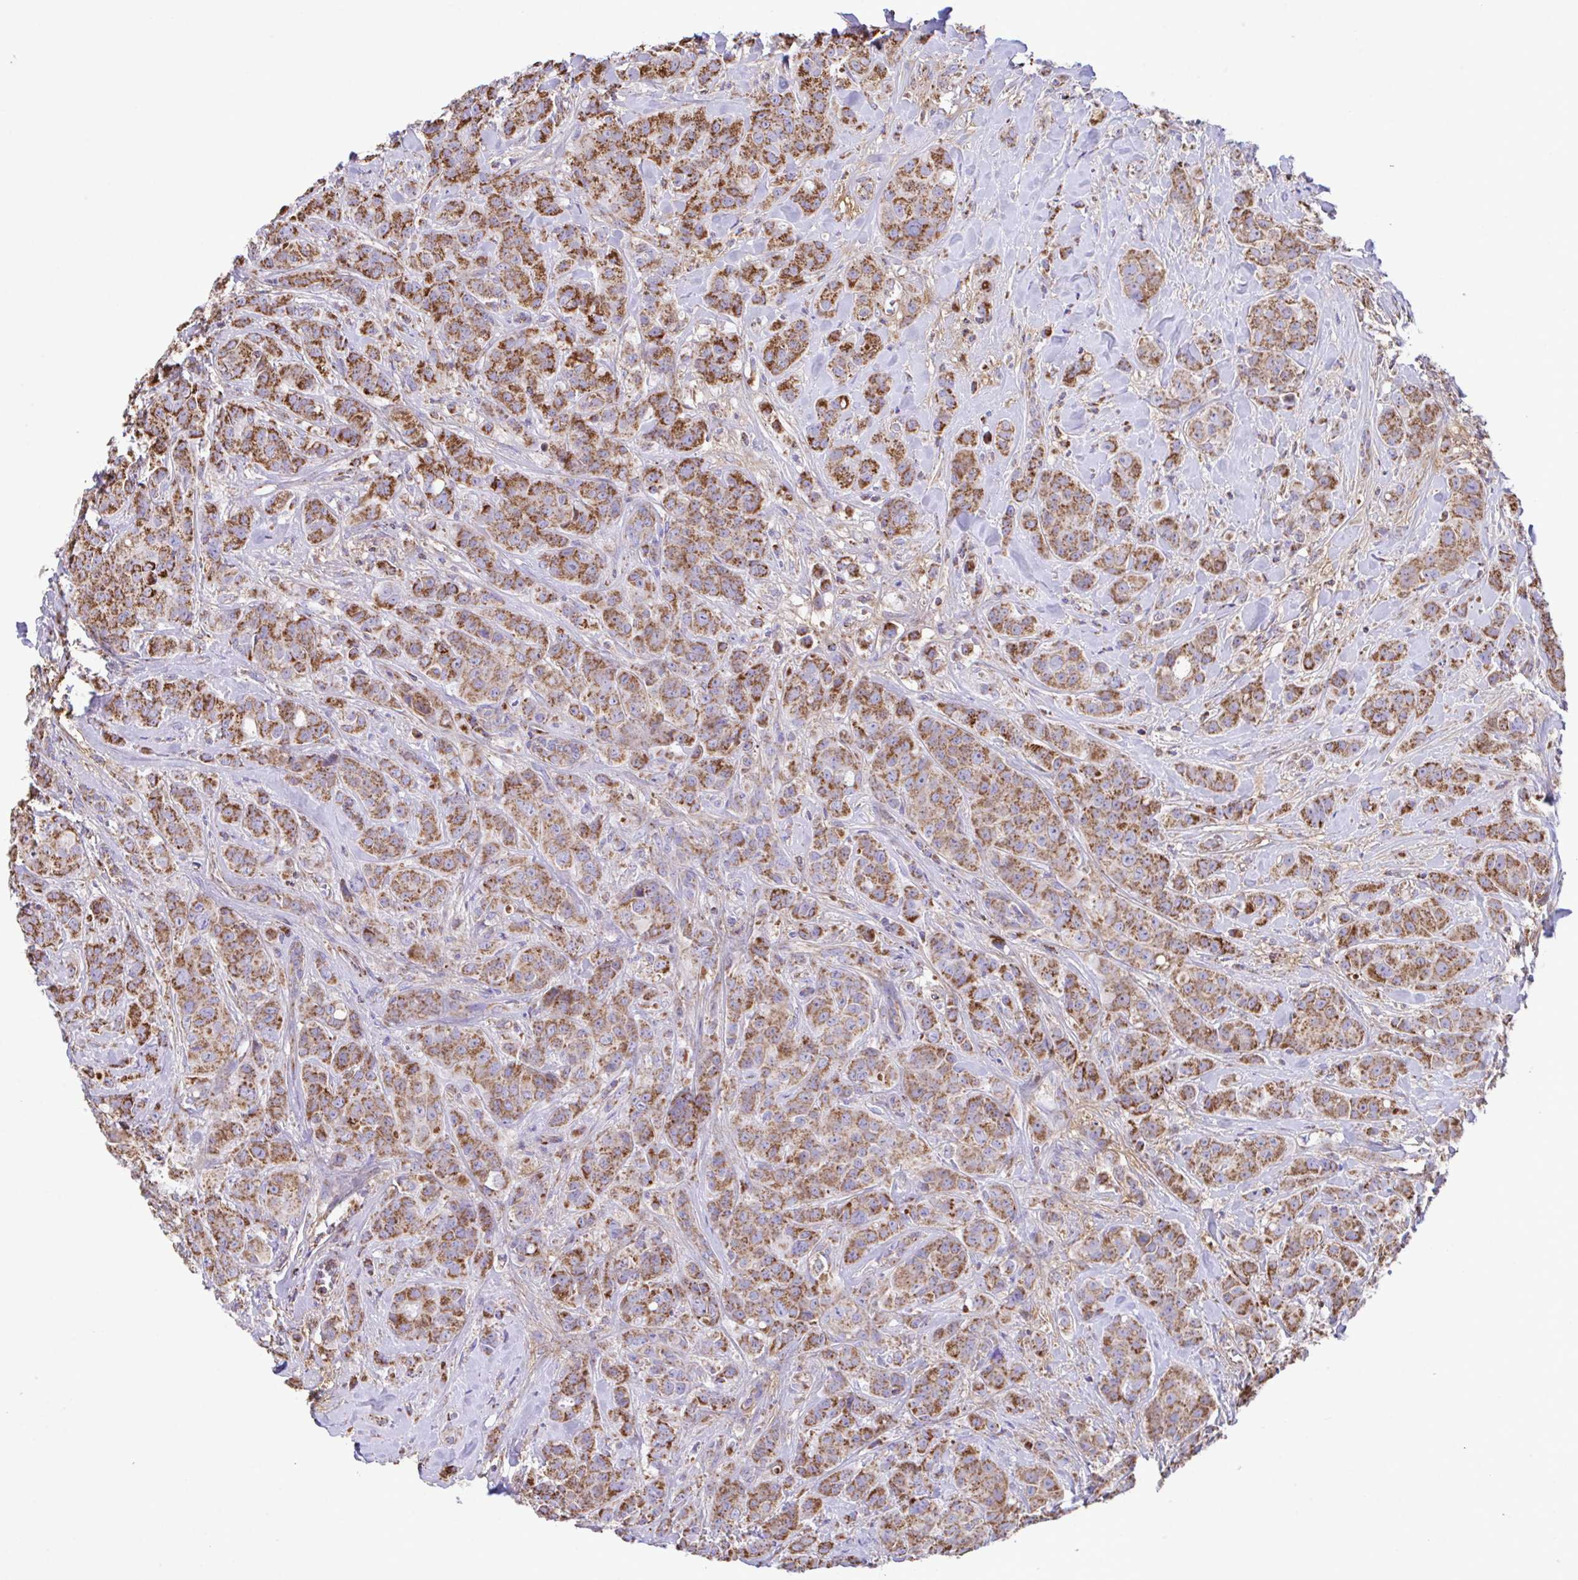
{"staining": {"intensity": "moderate", "quantity": ">75%", "location": "cytoplasmic/membranous"}, "tissue": "breast cancer", "cell_type": "Tumor cells", "image_type": "cancer", "snomed": [{"axis": "morphology", "description": "Normal tissue, NOS"}, {"axis": "morphology", "description": "Duct carcinoma"}, {"axis": "topography", "description": "Breast"}], "caption": "Brown immunohistochemical staining in breast cancer (infiltrating ductal carcinoma) displays moderate cytoplasmic/membranous staining in about >75% of tumor cells.", "gene": "PCMTD2", "patient": {"sex": "female", "age": 43}}